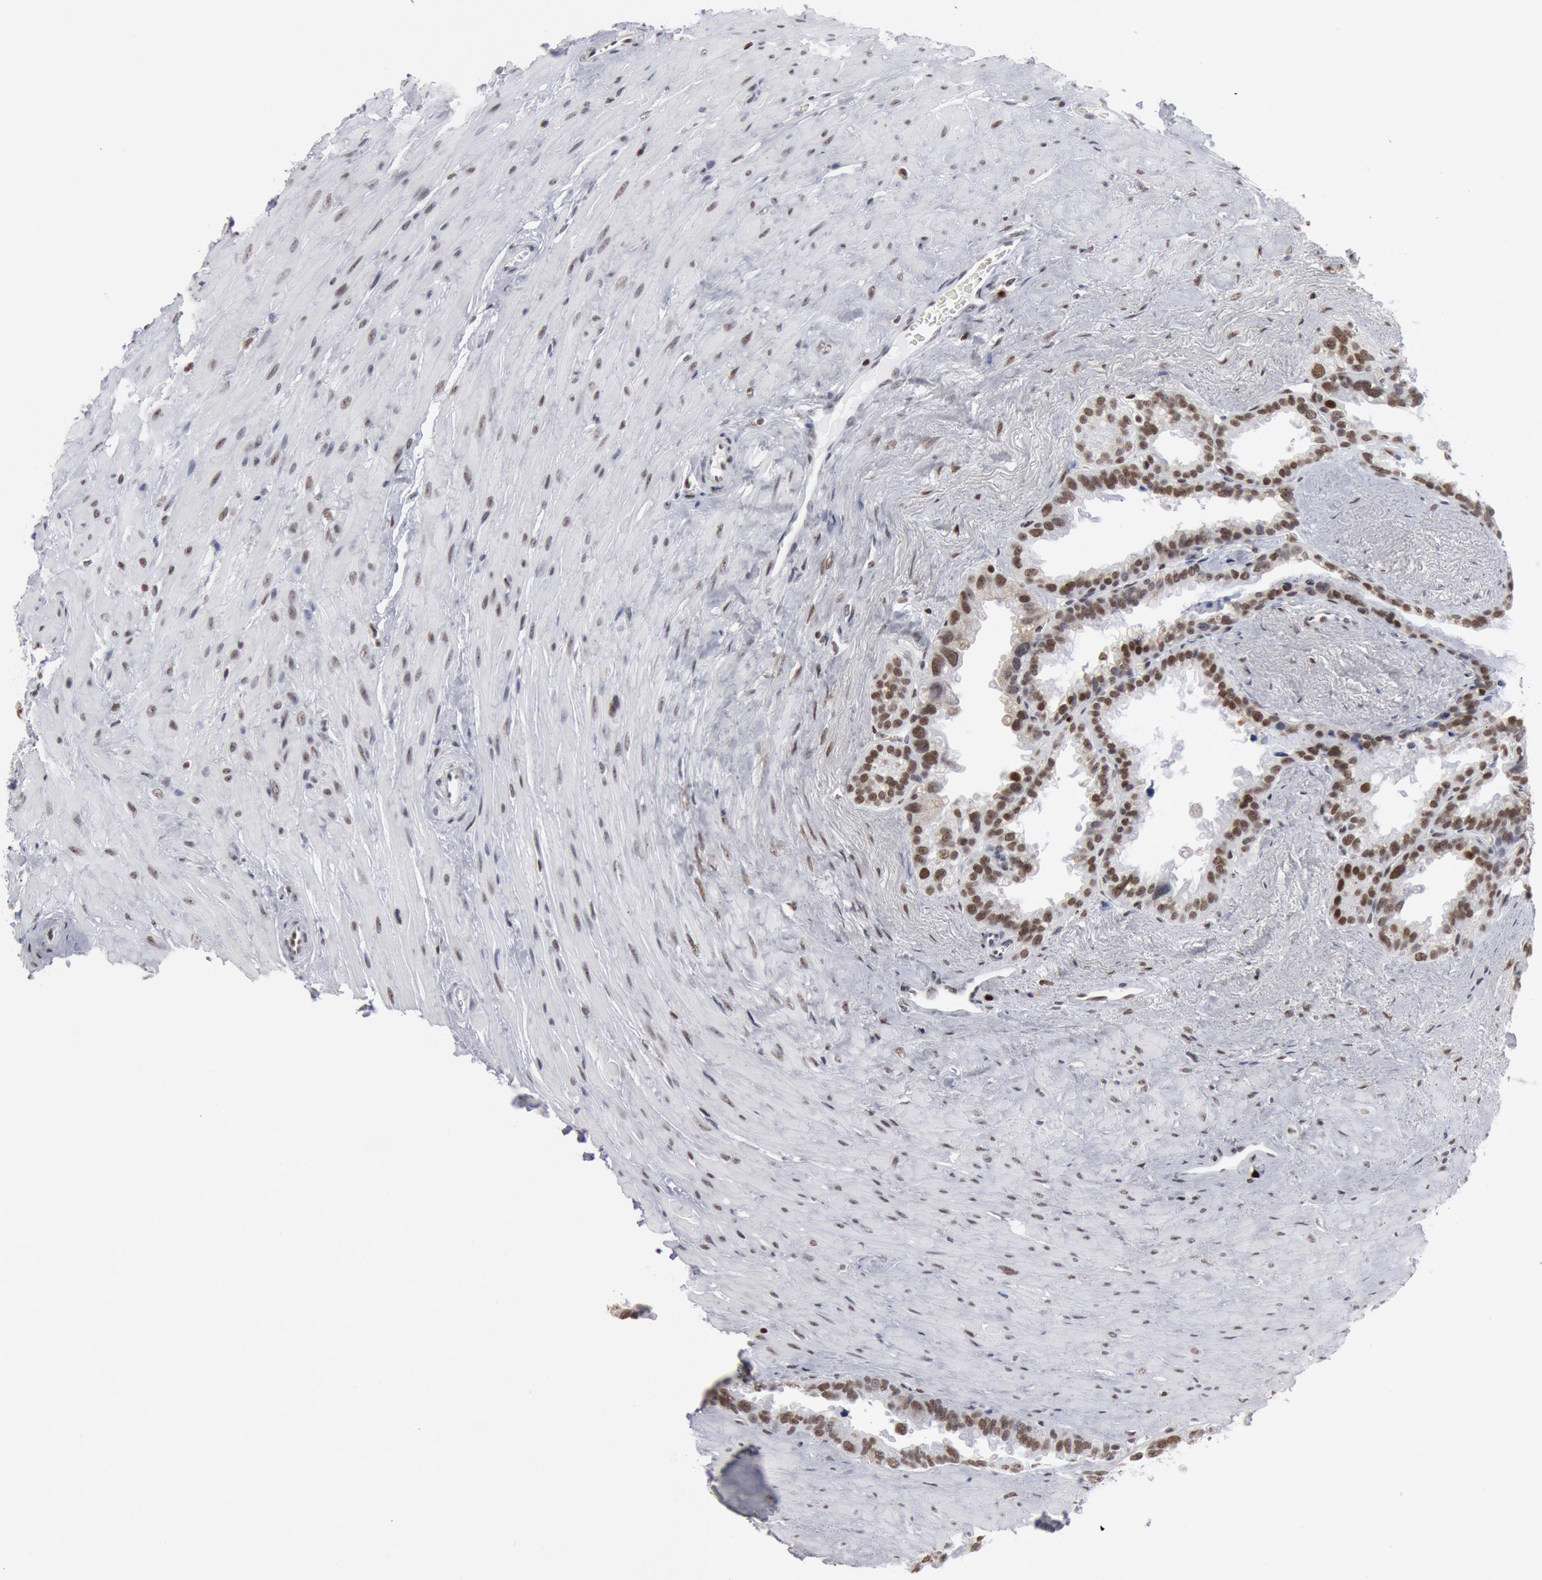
{"staining": {"intensity": "moderate", "quantity": ">75%", "location": "nuclear"}, "tissue": "seminal vesicle", "cell_type": "Glandular cells", "image_type": "normal", "snomed": [{"axis": "morphology", "description": "Normal tissue, NOS"}, {"axis": "topography", "description": "Prostate"}, {"axis": "topography", "description": "Seminal veicle"}], "caption": "Immunohistochemistry image of normal seminal vesicle: human seminal vesicle stained using immunohistochemistry shows medium levels of moderate protein expression localized specifically in the nuclear of glandular cells, appearing as a nuclear brown color.", "gene": "SUB1", "patient": {"sex": "male", "age": 63}}